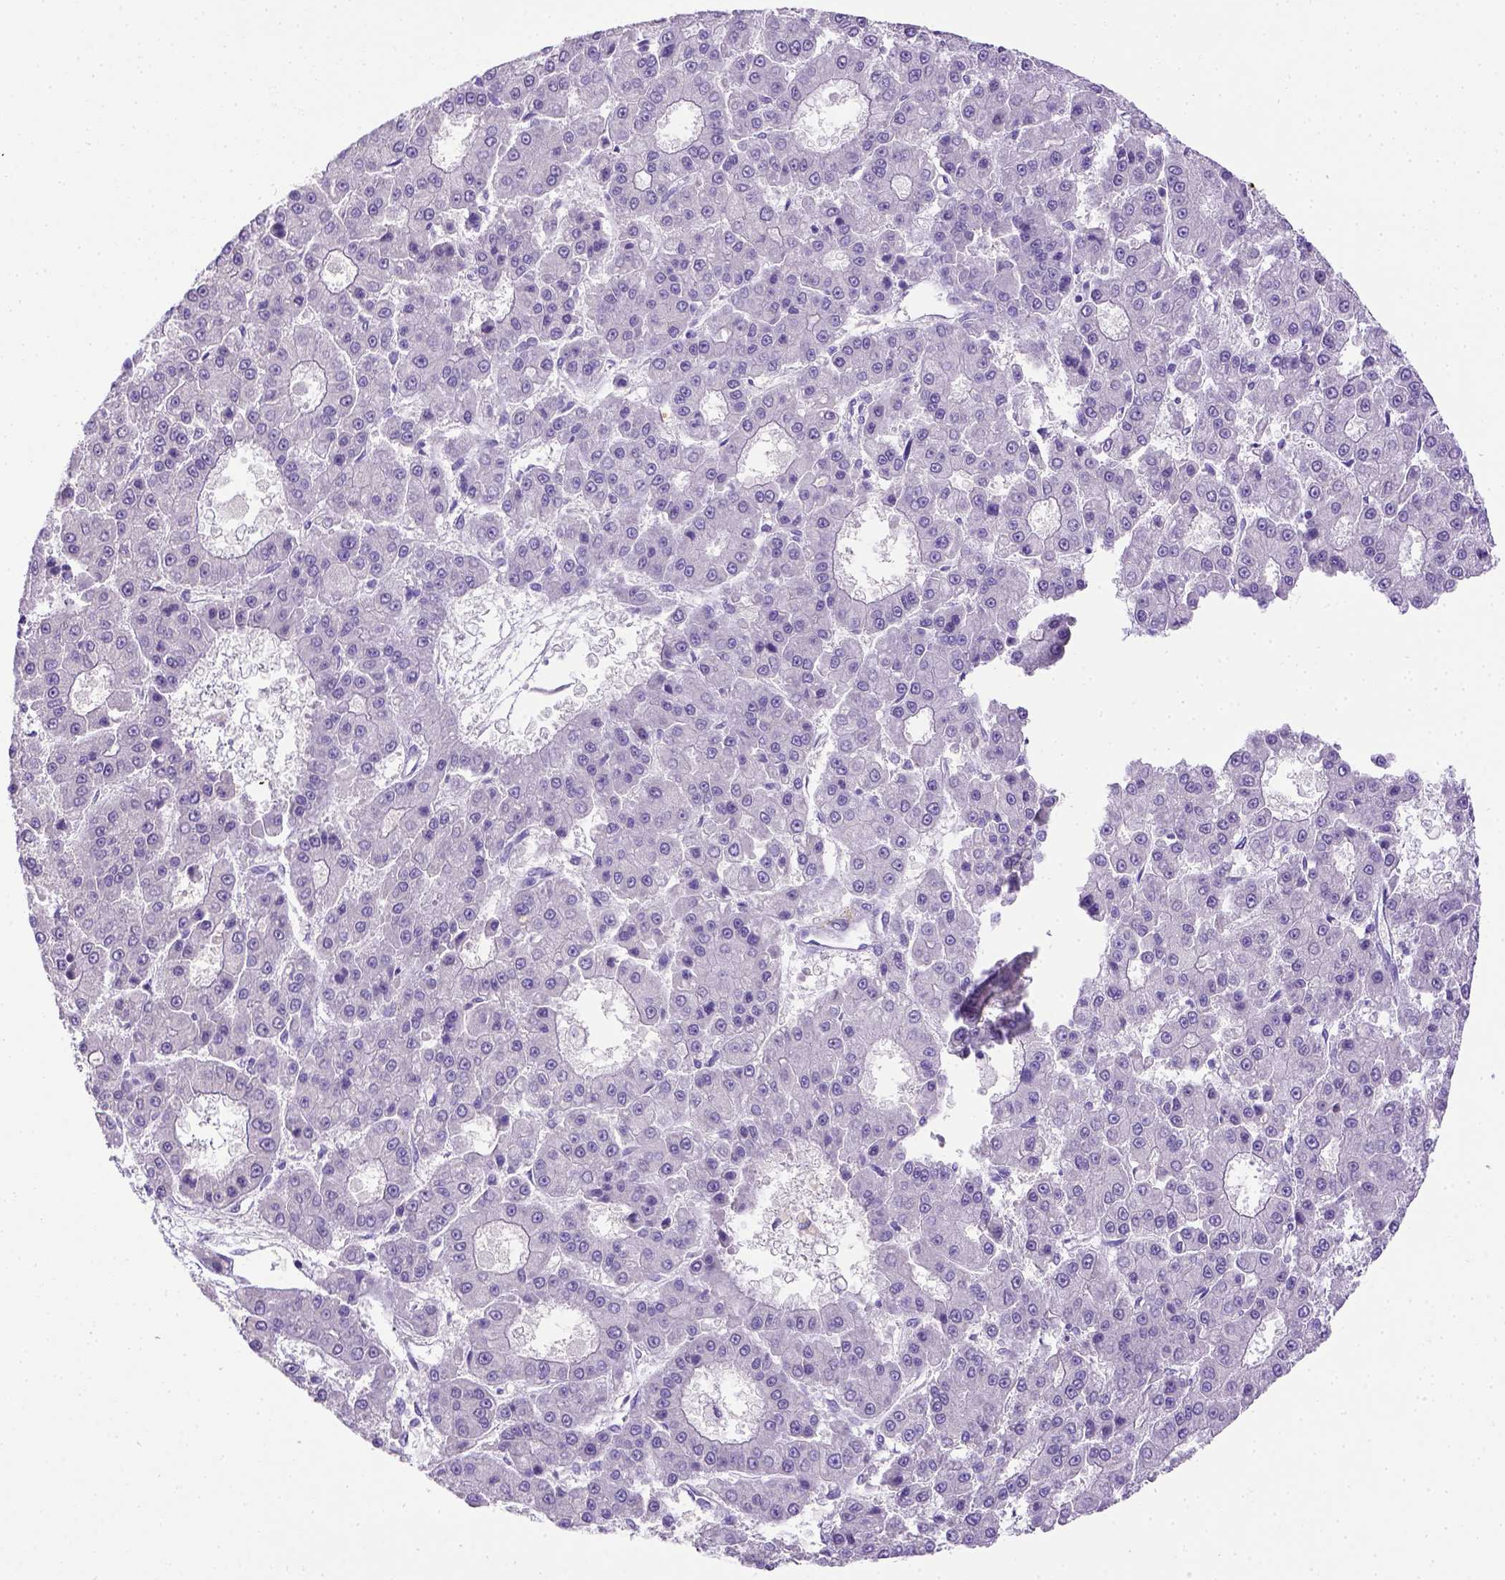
{"staining": {"intensity": "negative", "quantity": "none", "location": "none"}, "tissue": "liver cancer", "cell_type": "Tumor cells", "image_type": "cancer", "snomed": [{"axis": "morphology", "description": "Carcinoma, Hepatocellular, NOS"}, {"axis": "topography", "description": "Liver"}], "caption": "Liver cancer was stained to show a protein in brown. There is no significant expression in tumor cells.", "gene": "B3GAT1", "patient": {"sex": "male", "age": 70}}